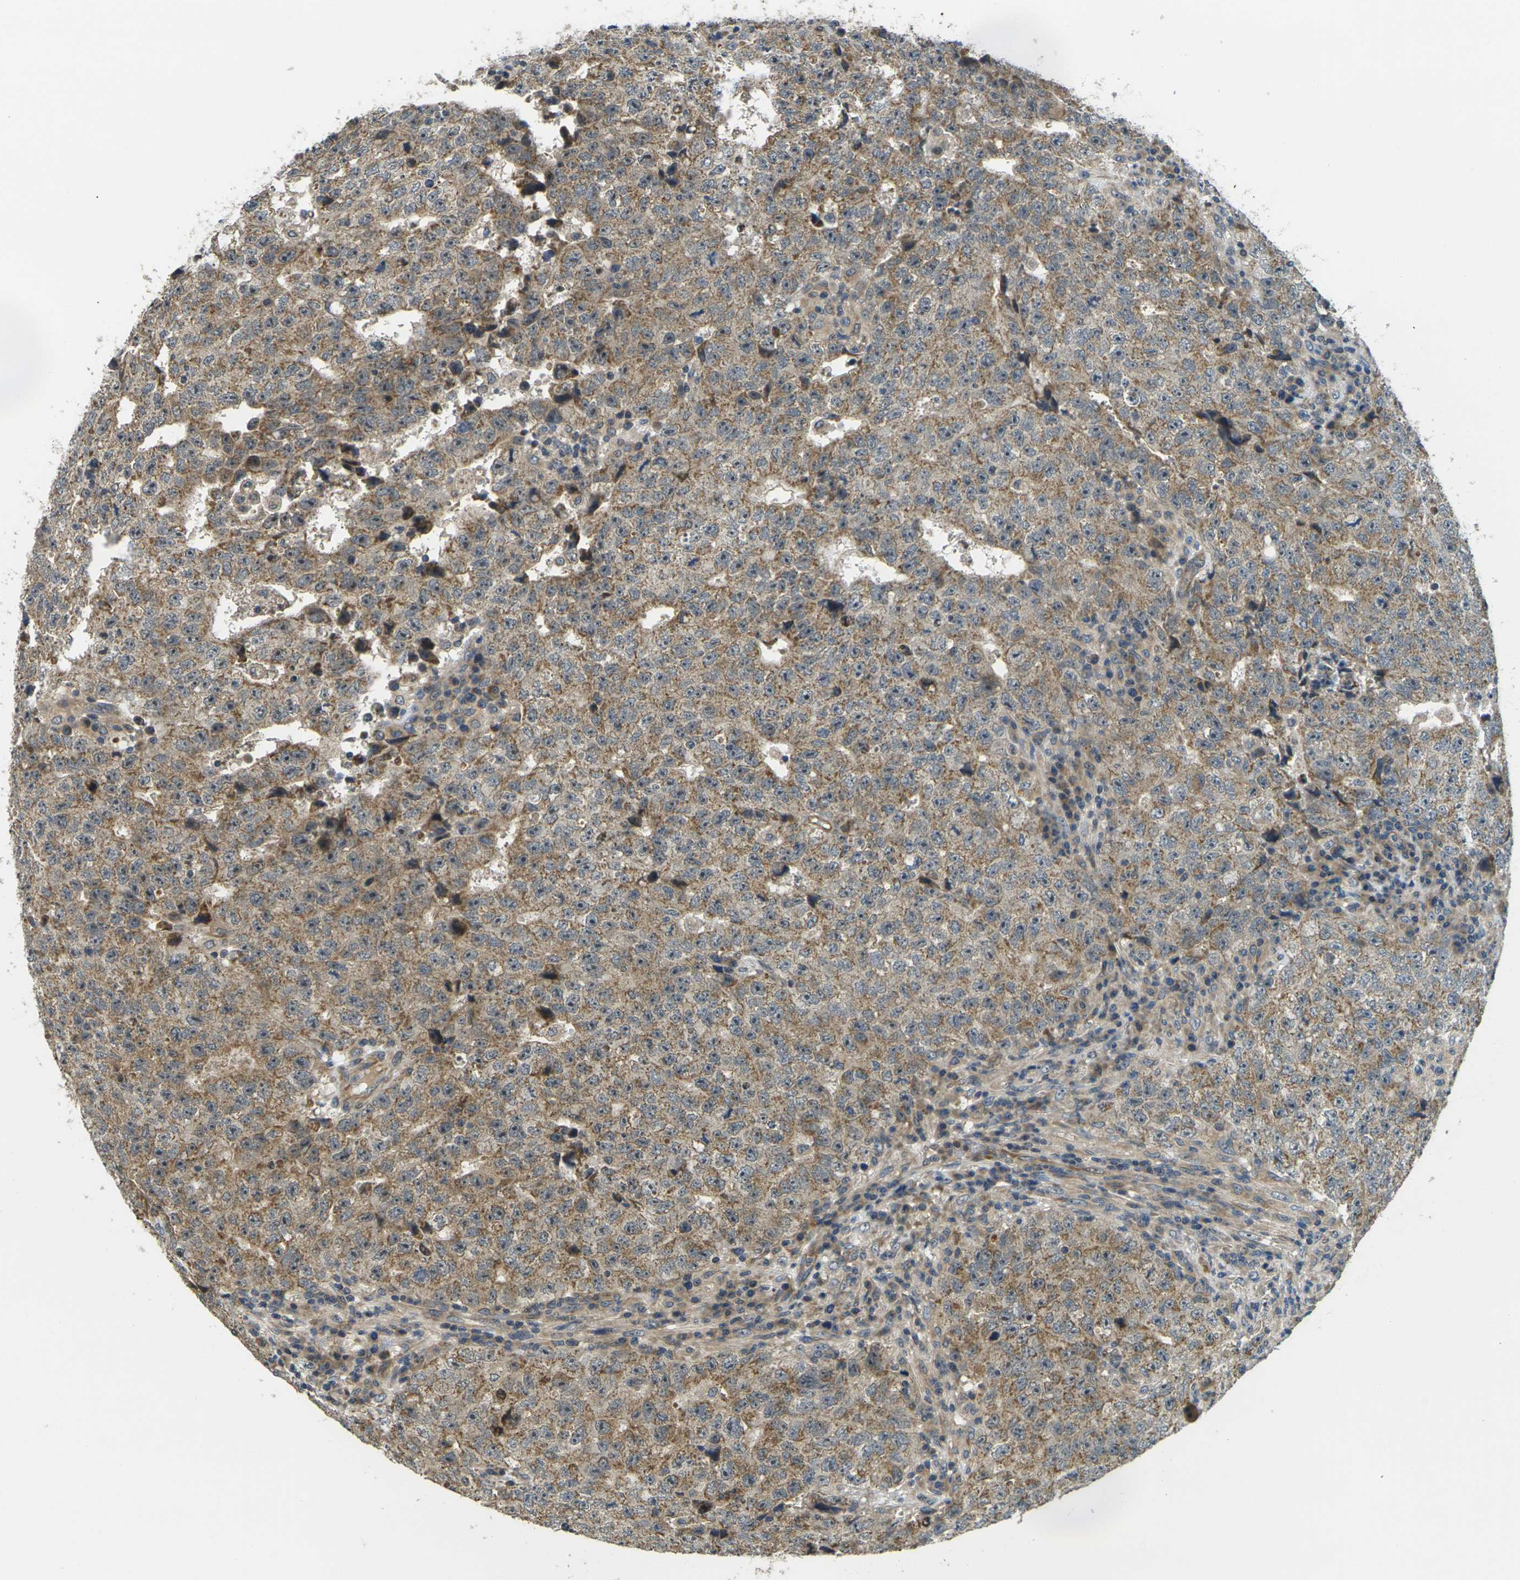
{"staining": {"intensity": "moderate", "quantity": ">75%", "location": "cytoplasmic/membranous"}, "tissue": "testis cancer", "cell_type": "Tumor cells", "image_type": "cancer", "snomed": [{"axis": "morphology", "description": "Necrosis, NOS"}, {"axis": "morphology", "description": "Carcinoma, Embryonal, NOS"}, {"axis": "topography", "description": "Testis"}], "caption": "Protein analysis of testis embryonal carcinoma tissue exhibits moderate cytoplasmic/membranous expression in about >75% of tumor cells.", "gene": "MINAR2", "patient": {"sex": "male", "age": 19}}